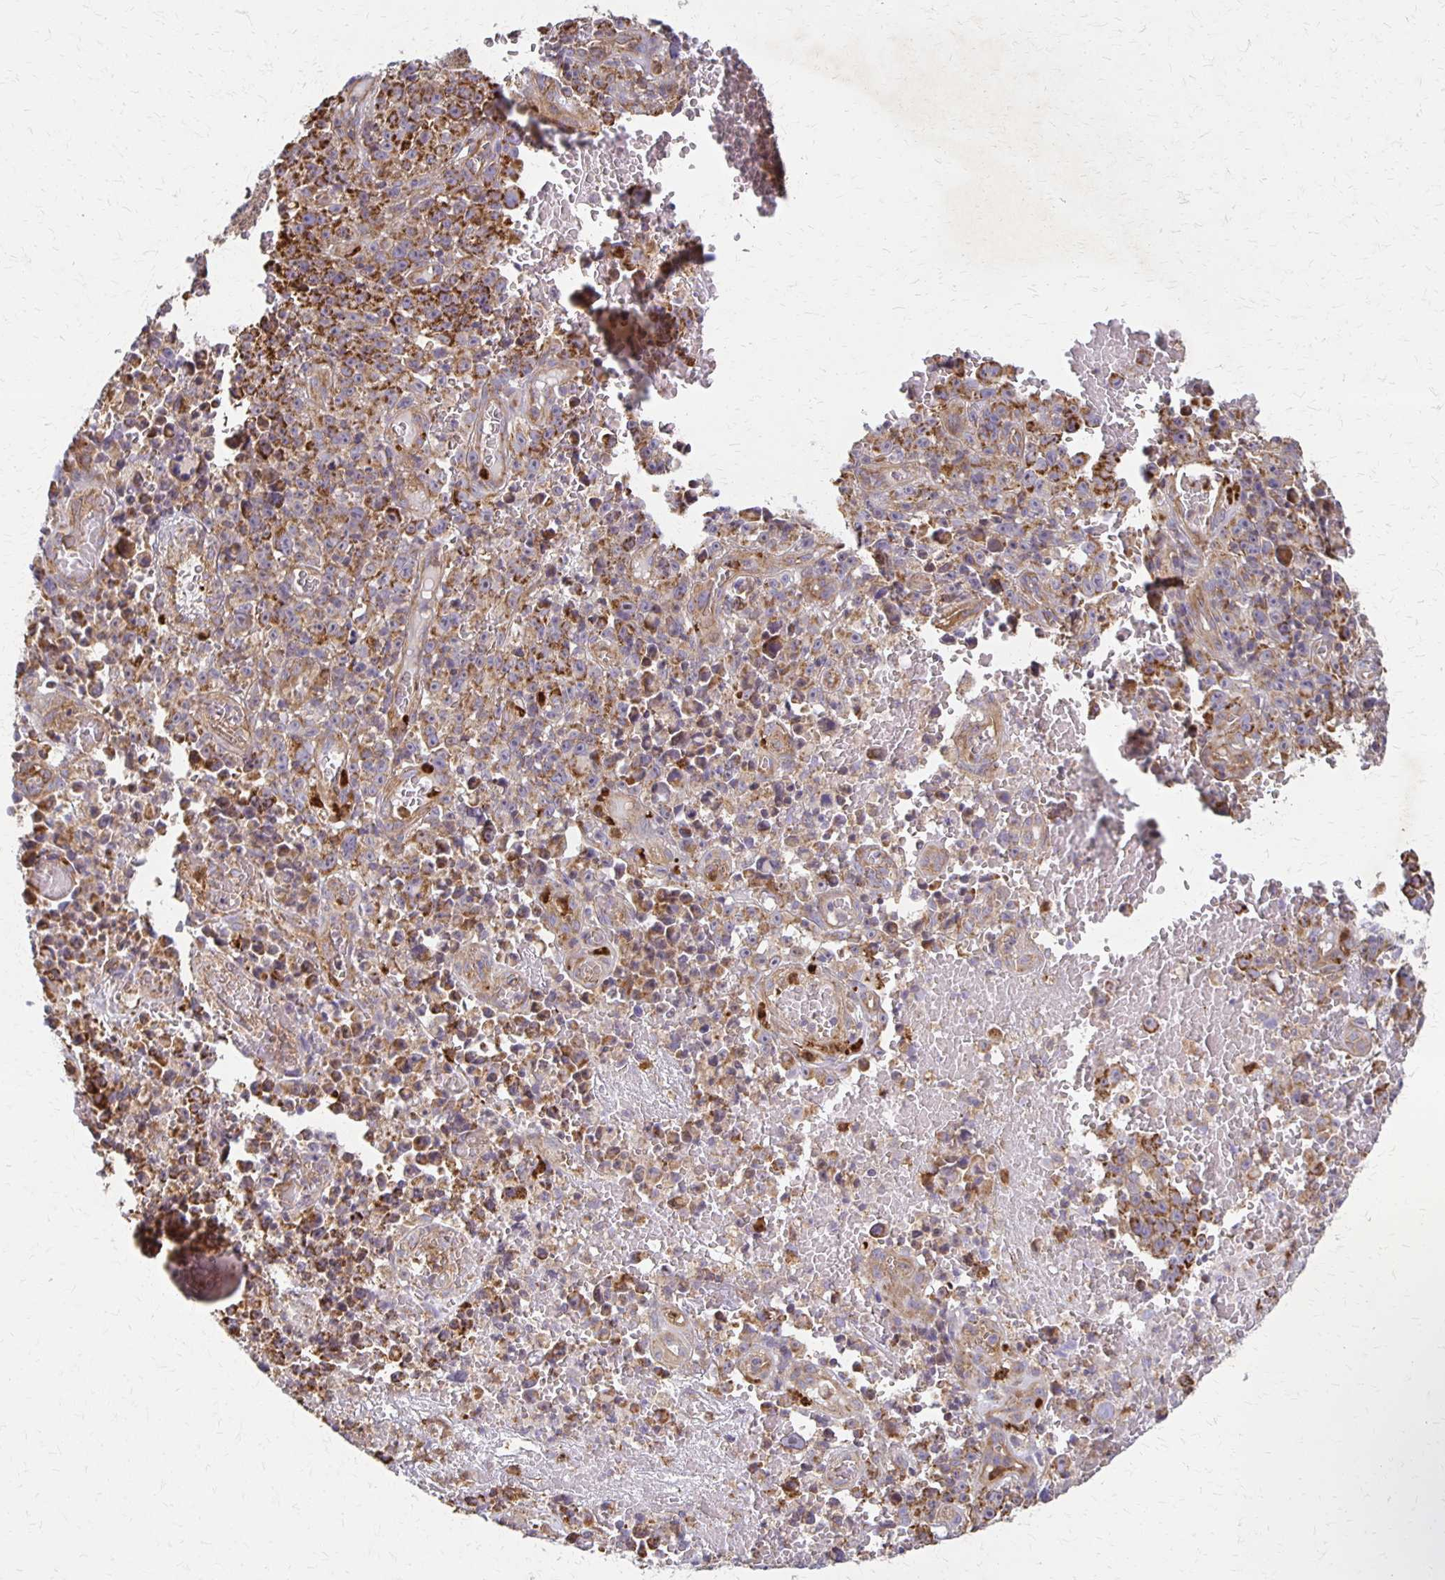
{"staining": {"intensity": "weak", "quantity": "25%-75%", "location": "cytoplasmic/membranous"}, "tissue": "melanoma", "cell_type": "Tumor cells", "image_type": "cancer", "snomed": [{"axis": "morphology", "description": "Malignant melanoma, NOS"}, {"axis": "topography", "description": "Skin"}], "caption": "Weak cytoplasmic/membranous expression is present in approximately 25%-75% of tumor cells in melanoma.", "gene": "EIF4EBP2", "patient": {"sex": "female", "age": 82}}